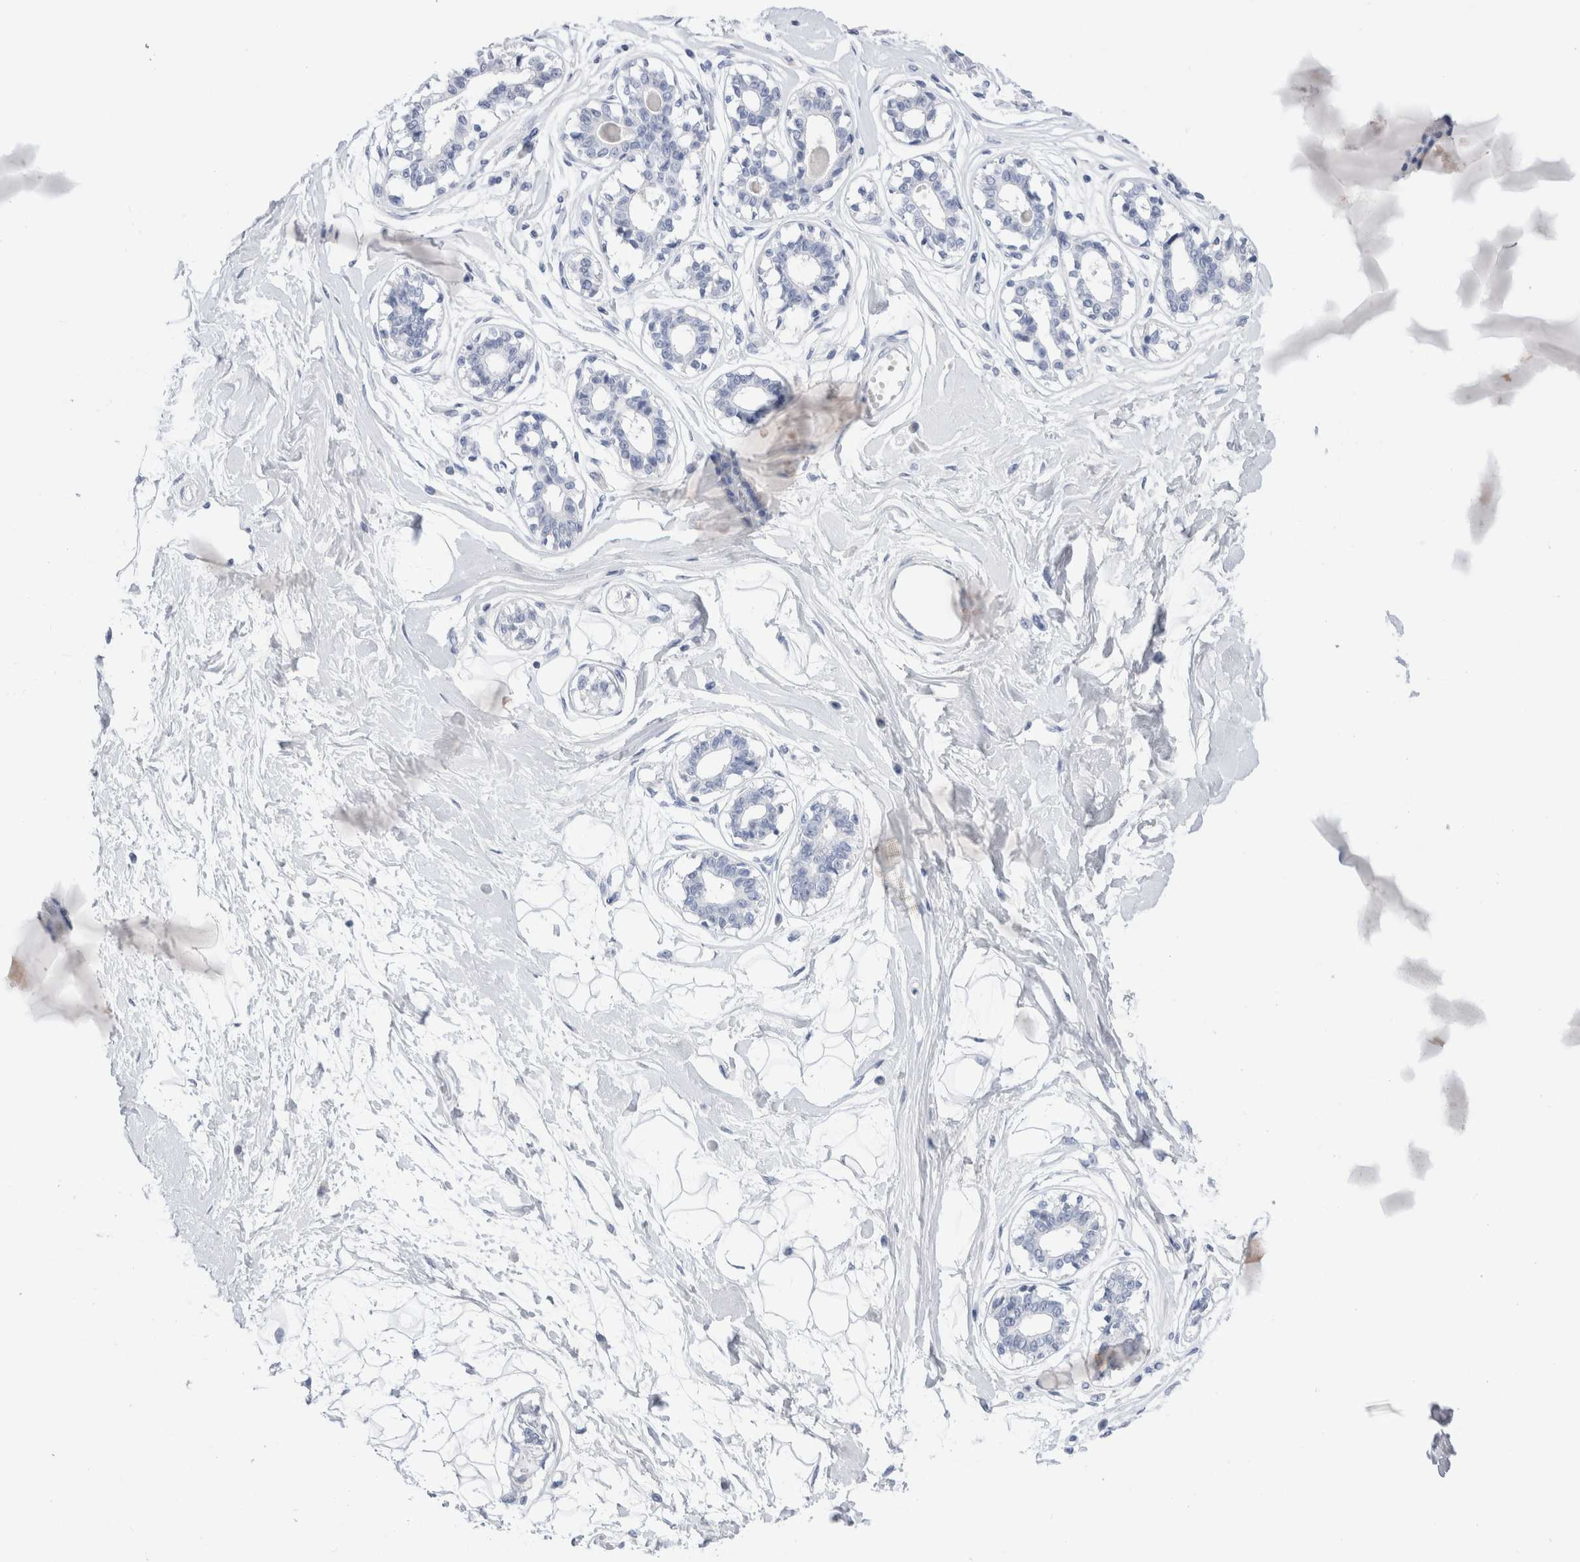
{"staining": {"intensity": "negative", "quantity": "none", "location": "none"}, "tissue": "breast", "cell_type": "Adipocytes", "image_type": "normal", "snomed": [{"axis": "morphology", "description": "Normal tissue, NOS"}, {"axis": "topography", "description": "Breast"}], "caption": "Adipocytes are negative for brown protein staining in normal breast. (DAB (3,3'-diaminobenzidine) immunohistochemistry (IHC) with hematoxylin counter stain).", "gene": "SLC10A5", "patient": {"sex": "female", "age": 45}}